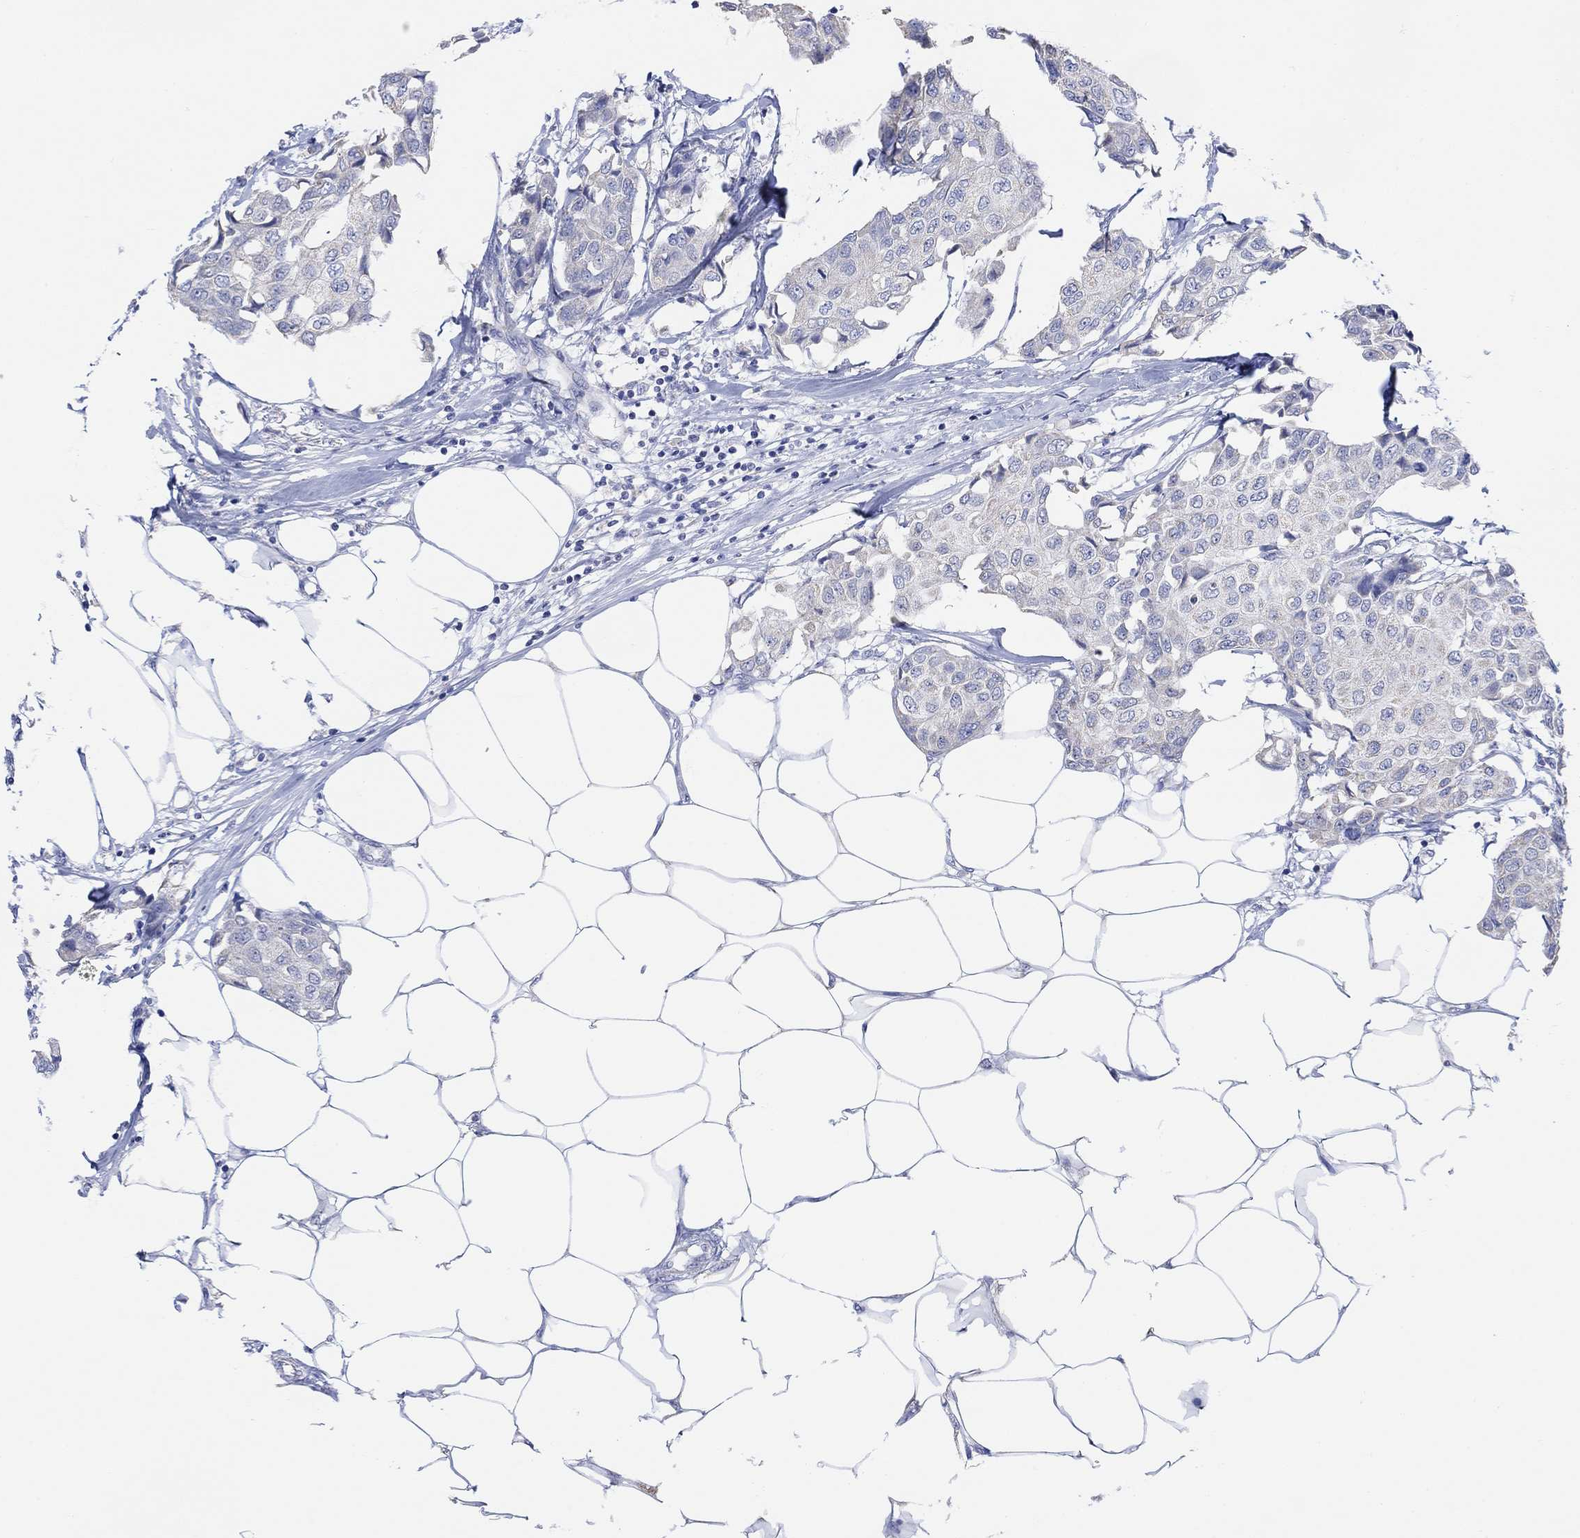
{"staining": {"intensity": "negative", "quantity": "none", "location": "none"}, "tissue": "breast cancer", "cell_type": "Tumor cells", "image_type": "cancer", "snomed": [{"axis": "morphology", "description": "Duct carcinoma"}, {"axis": "topography", "description": "Breast"}], "caption": "Immunohistochemistry (IHC) of breast cancer exhibits no expression in tumor cells. Nuclei are stained in blue.", "gene": "SYT12", "patient": {"sex": "female", "age": 80}}